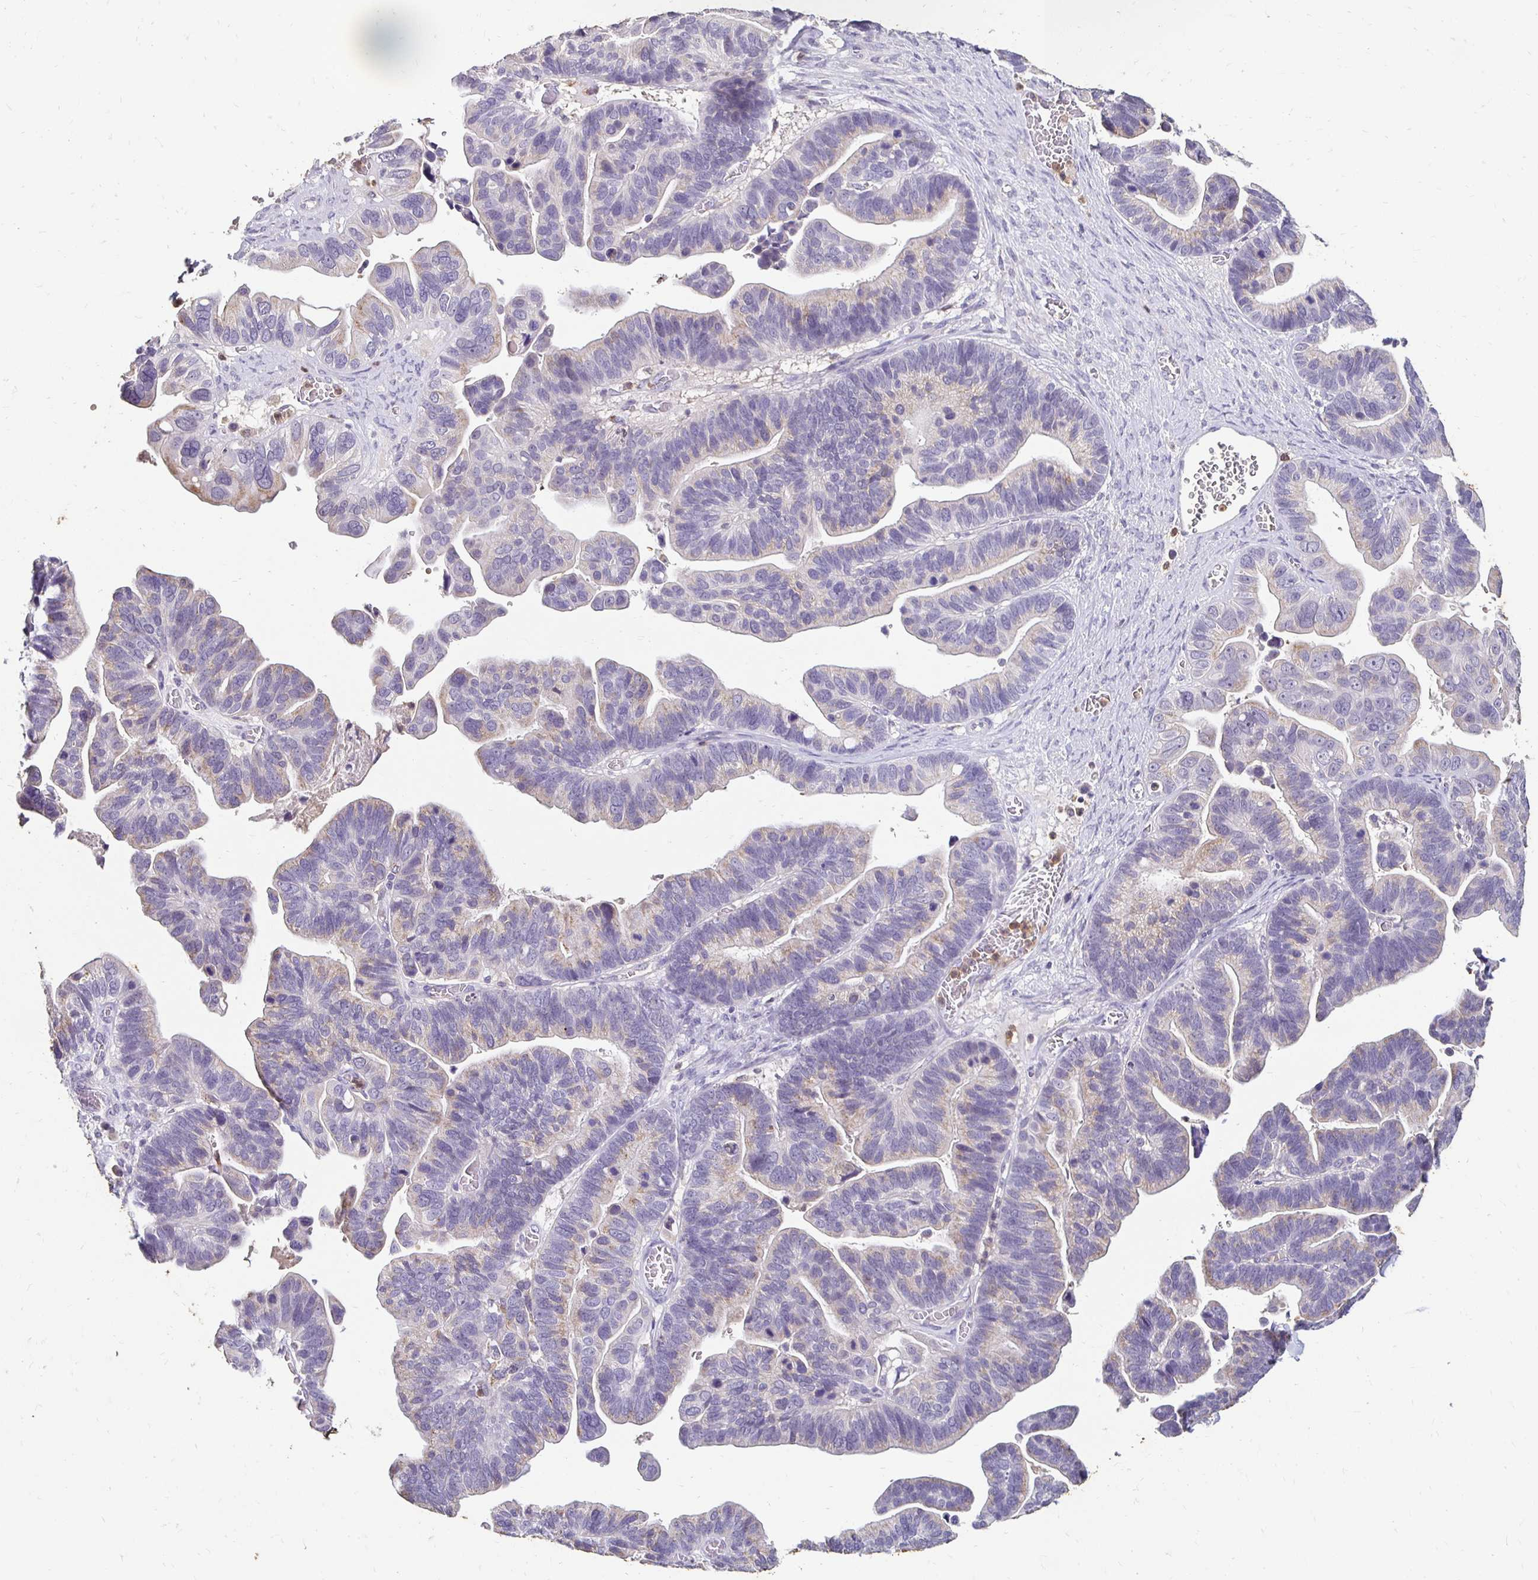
{"staining": {"intensity": "weak", "quantity": "<25%", "location": "cytoplasmic/membranous"}, "tissue": "ovarian cancer", "cell_type": "Tumor cells", "image_type": "cancer", "snomed": [{"axis": "morphology", "description": "Cystadenocarcinoma, serous, NOS"}, {"axis": "topography", "description": "Ovary"}], "caption": "There is no significant staining in tumor cells of ovarian cancer. (IHC, brightfield microscopy, high magnification).", "gene": "GK2", "patient": {"sex": "female", "age": 56}}